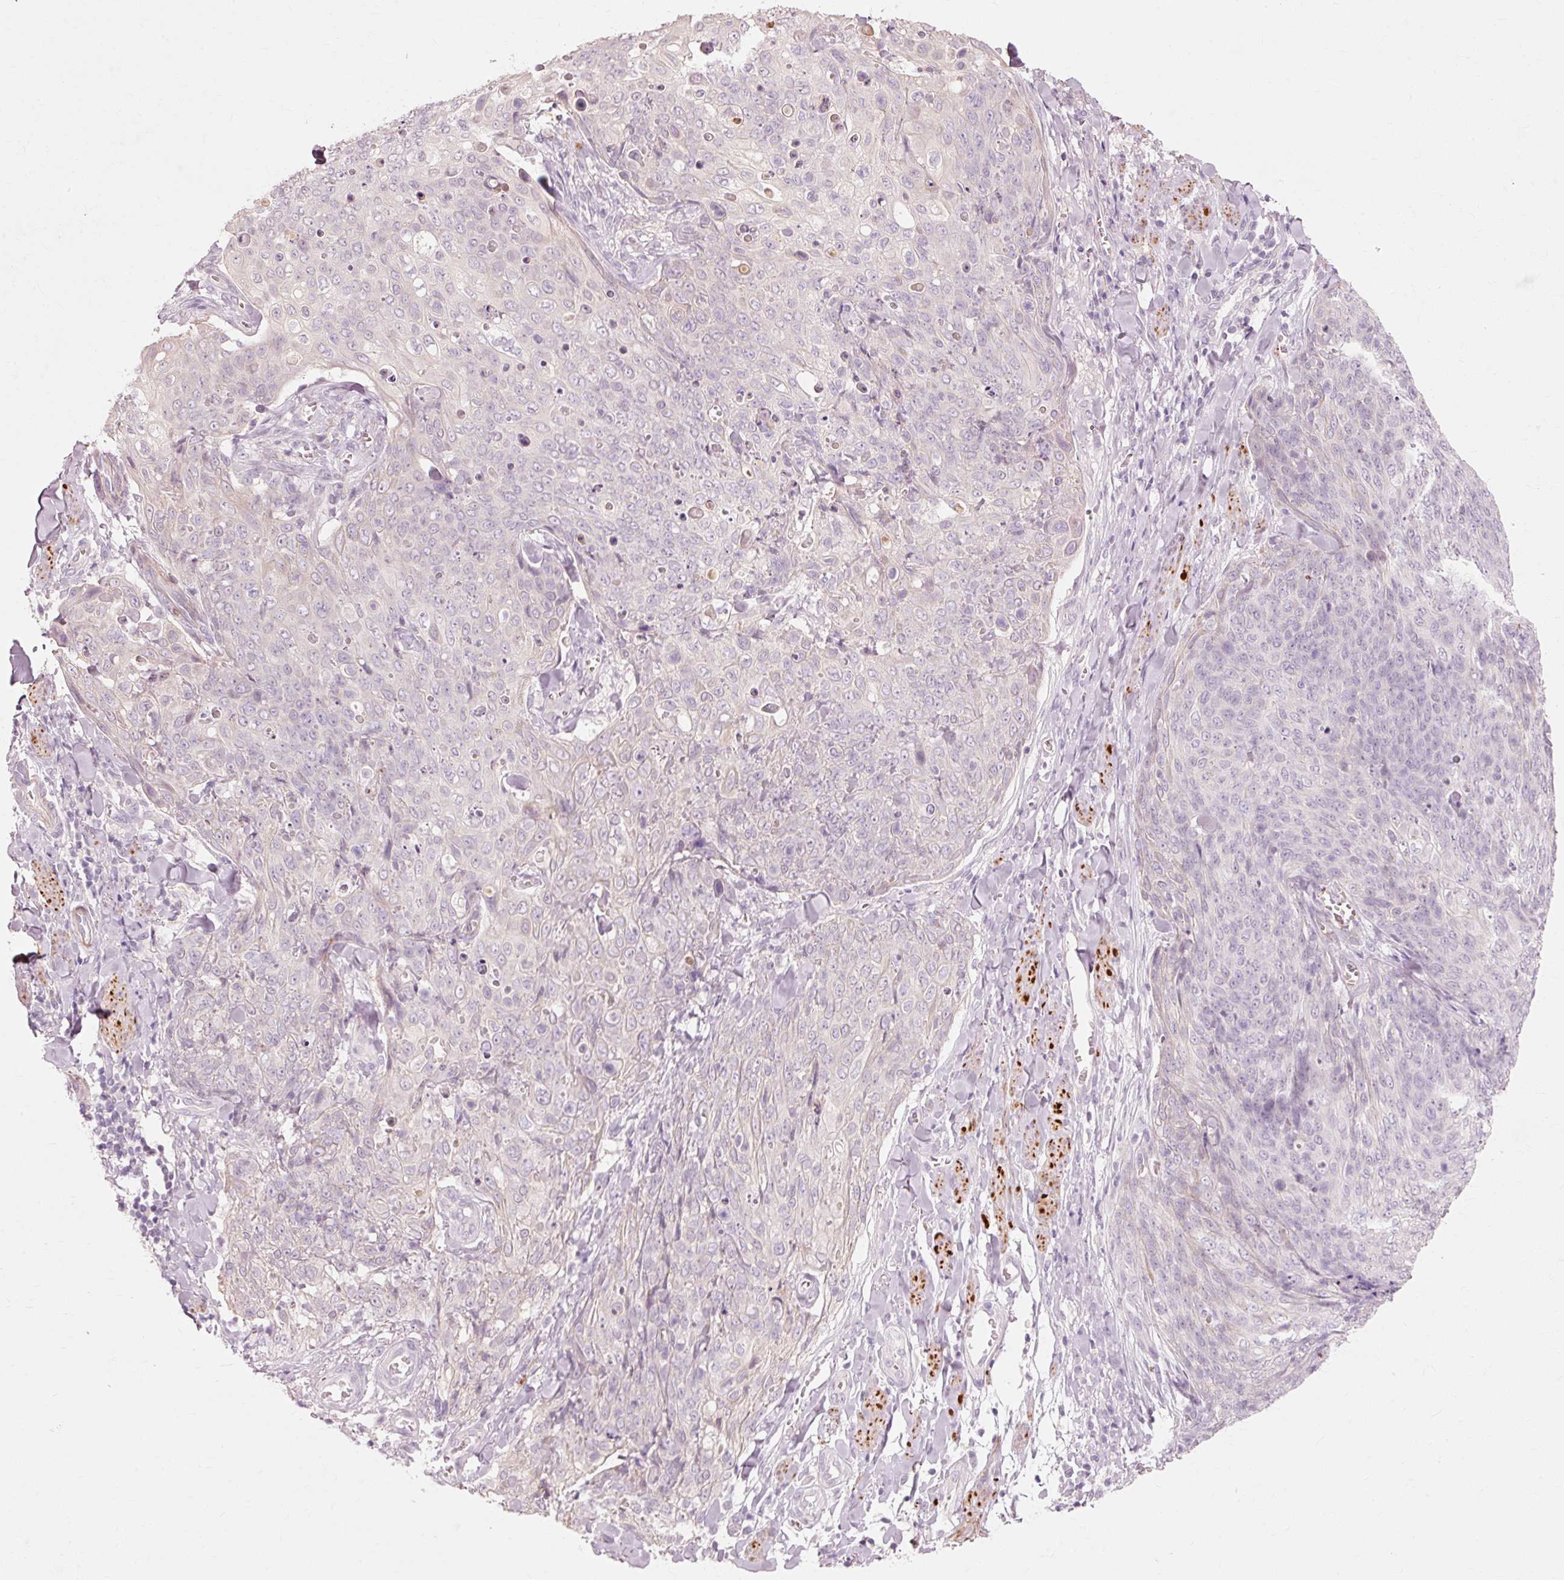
{"staining": {"intensity": "negative", "quantity": "none", "location": "none"}, "tissue": "skin cancer", "cell_type": "Tumor cells", "image_type": "cancer", "snomed": [{"axis": "morphology", "description": "Squamous cell carcinoma, NOS"}, {"axis": "topography", "description": "Skin"}, {"axis": "topography", "description": "Vulva"}], "caption": "High power microscopy photomicrograph of an immunohistochemistry histopathology image of skin cancer, revealing no significant expression in tumor cells.", "gene": "TRIM73", "patient": {"sex": "female", "age": 85}}